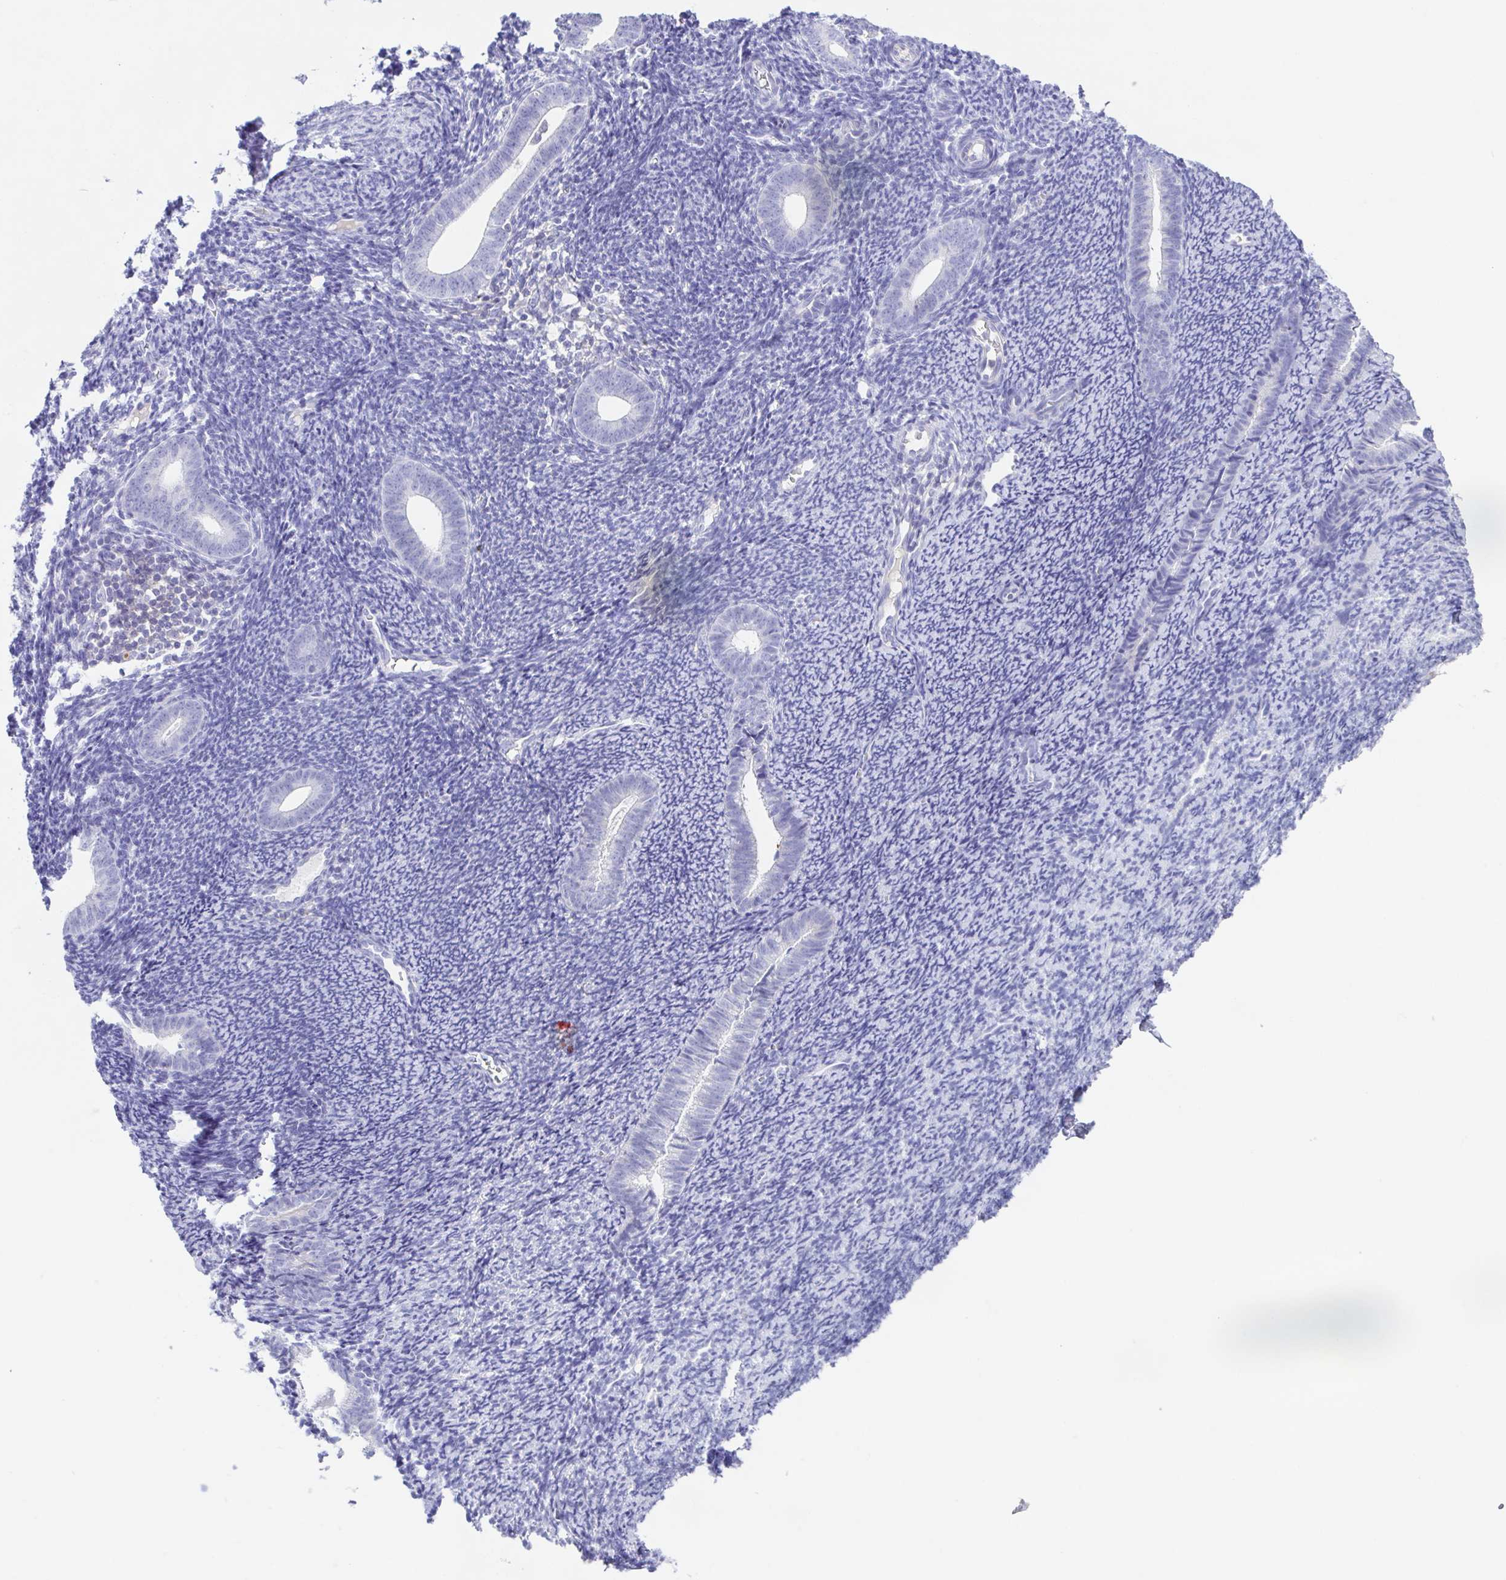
{"staining": {"intensity": "negative", "quantity": "none", "location": "none"}, "tissue": "endometrium", "cell_type": "Cells in endometrial stroma", "image_type": "normal", "snomed": [{"axis": "morphology", "description": "Normal tissue, NOS"}, {"axis": "topography", "description": "Endometrium"}], "caption": "Immunohistochemistry of normal endometrium reveals no expression in cells in endometrial stroma.", "gene": "ARPP21", "patient": {"sex": "female", "age": 39}}